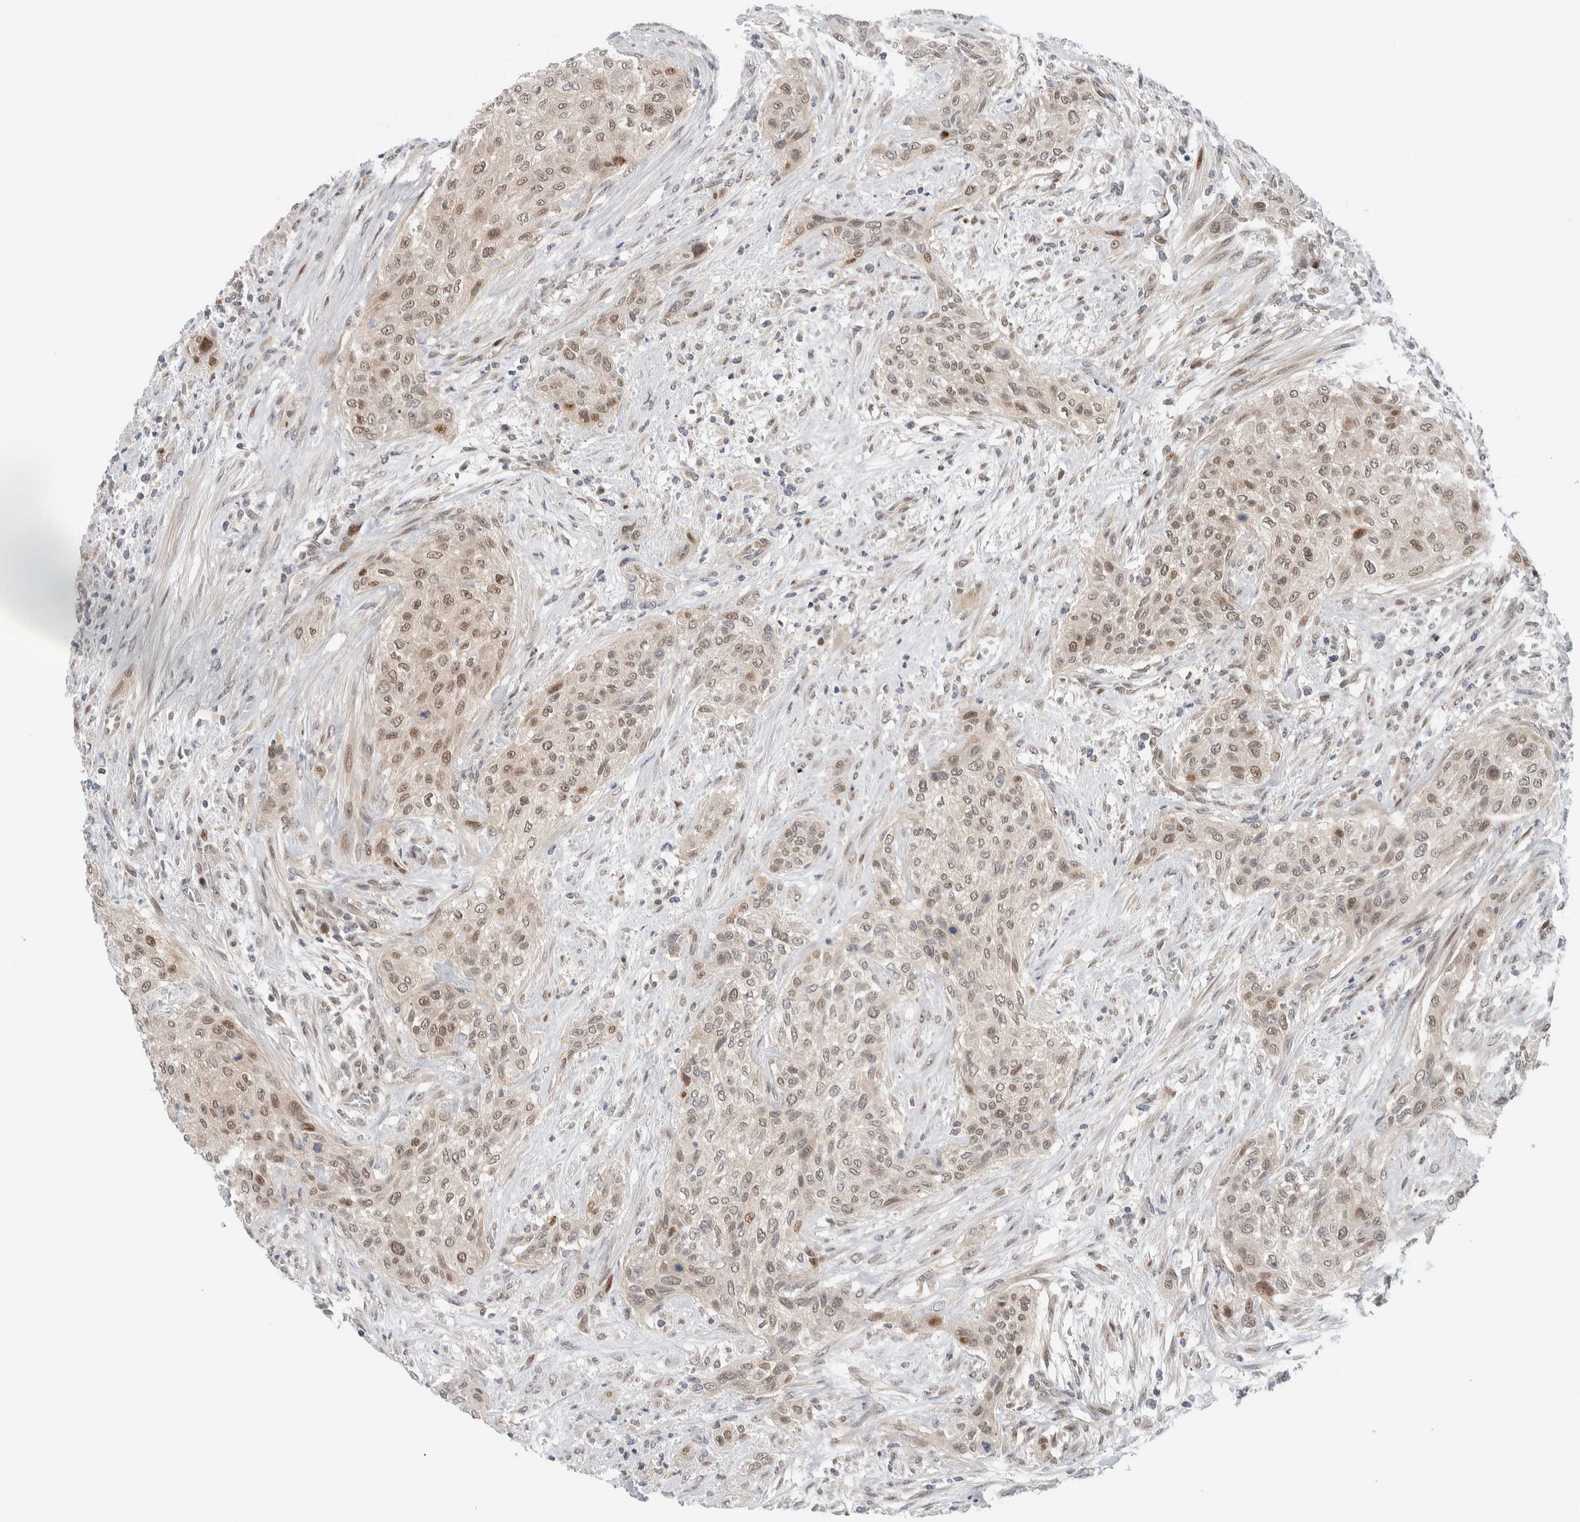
{"staining": {"intensity": "moderate", "quantity": "25%-75%", "location": "cytoplasmic/membranous,nuclear"}, "tissue": "urothelial cancer", "cell_type": "Tumor cells", "image_type": "cancer", "snomed": [{"axis": "morphology", "description": "Urothelial carcinoma, Low grade"}, {"axis": "morphology", "description": "Urothelial carcinoma, High grade"}, {"axis": "topography", "description": "Urinary bladder"}], "caption": "Tumor cells display moderate cytoplasmic/membranous and nuclear staining in about 25%-75% of cells in urothelial carcinoma (high-grade).", "gene": "NCR3LG1", "patient": {"sex": "male", "age": 35}}